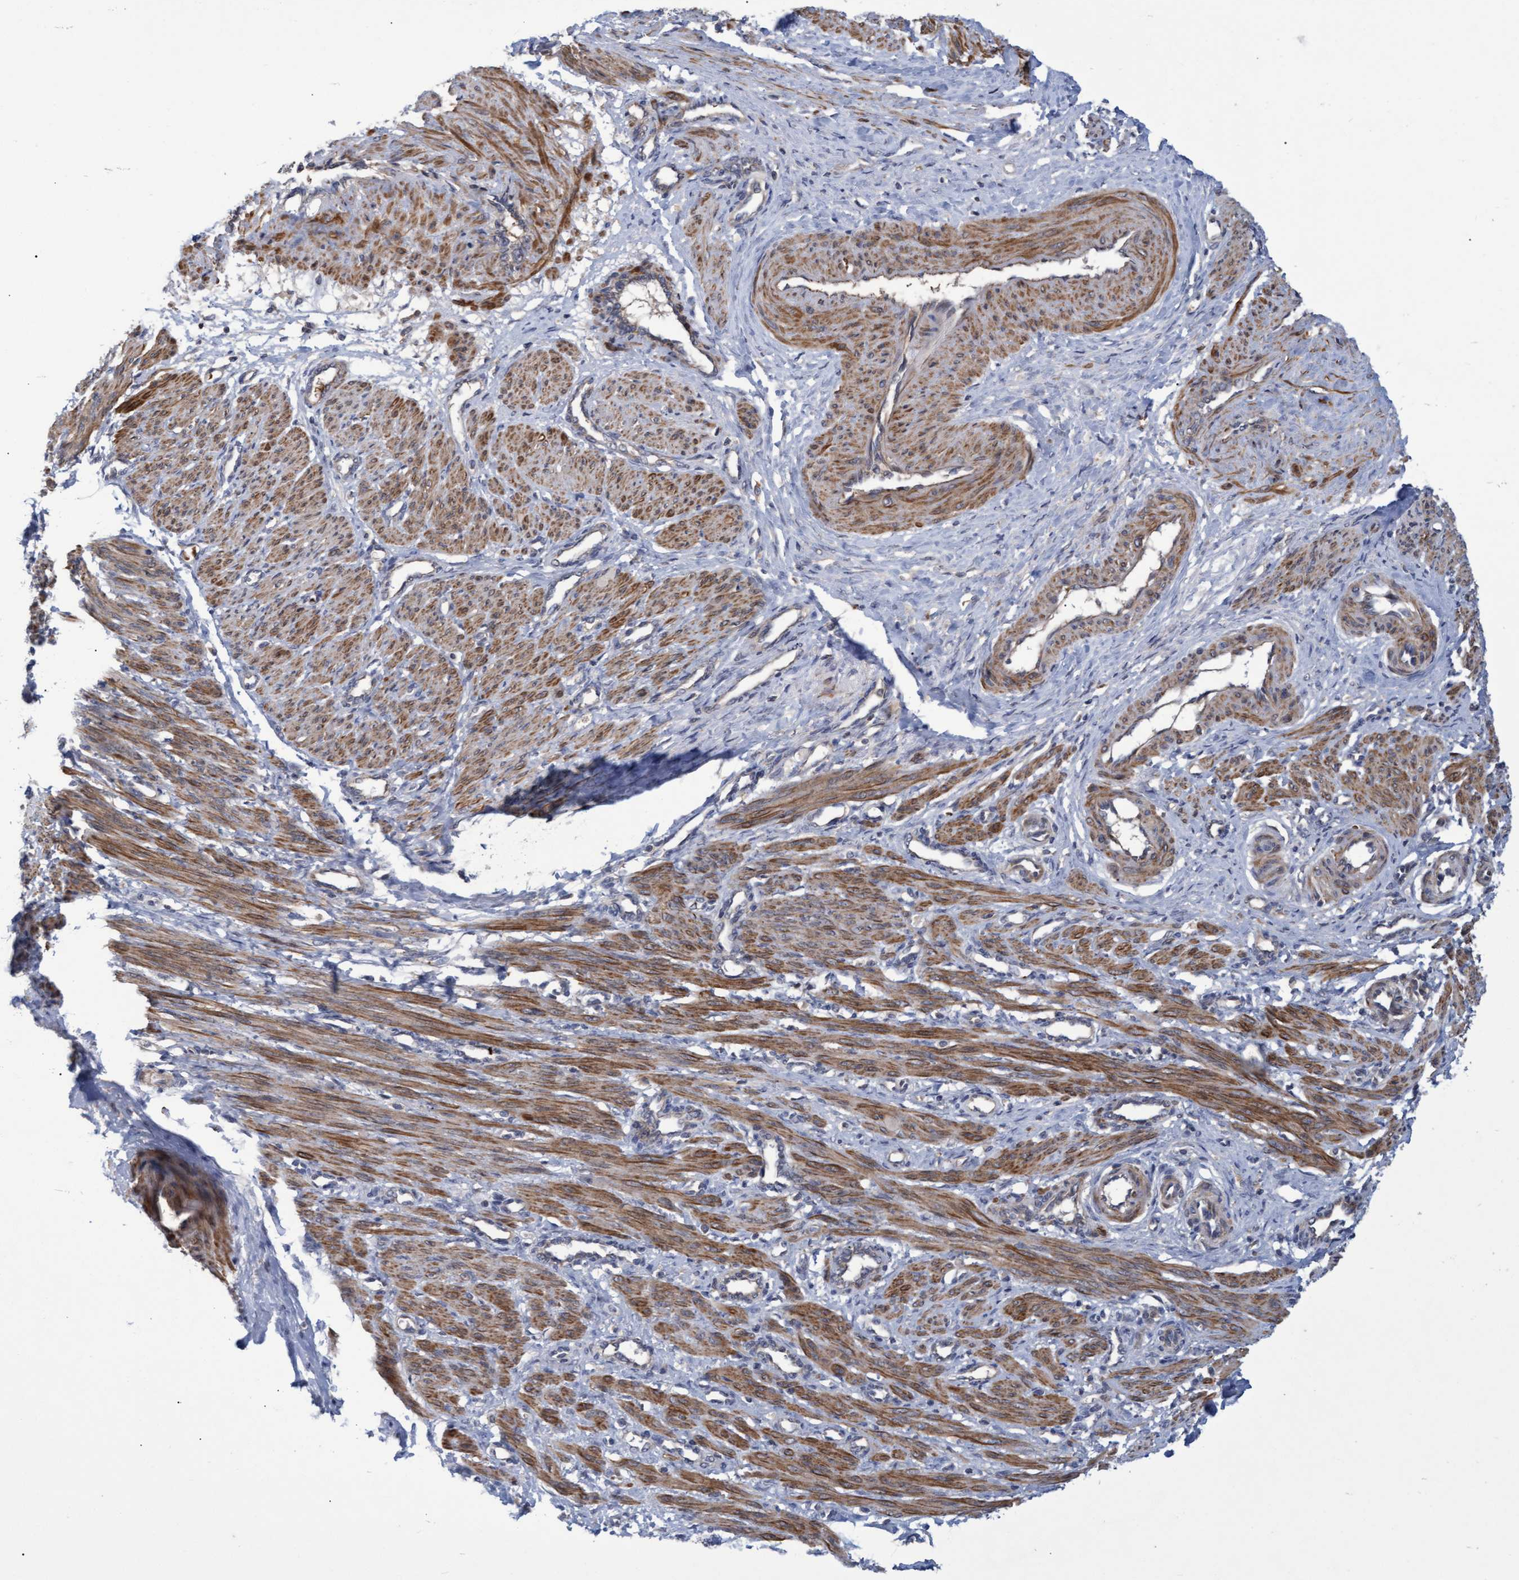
{"staining": {"intensity": "moderate", "quantity": ">75%", "location": "cytoplasmic/membranous"}, "tissue": "smooth muscle", "cell_type": "Smooth muscle cells", "image_type": "normal", "snomed": [{"axis": "morphology", "description": "Normal tissue, NOS"}, {"axis": "topography", "description": "Endometrium"}], "caption": "Immunohistochemistry of unremarkable human smooth muscle displays medium levels of moderate cytoplasmic/membranous positivity in about >75% of smooth muscle cells. (brown staining indicates protein expression, while blue staining denotes nuclei).", "gene": "NAA15", "patient": {"sex": "female", "age": 33}}